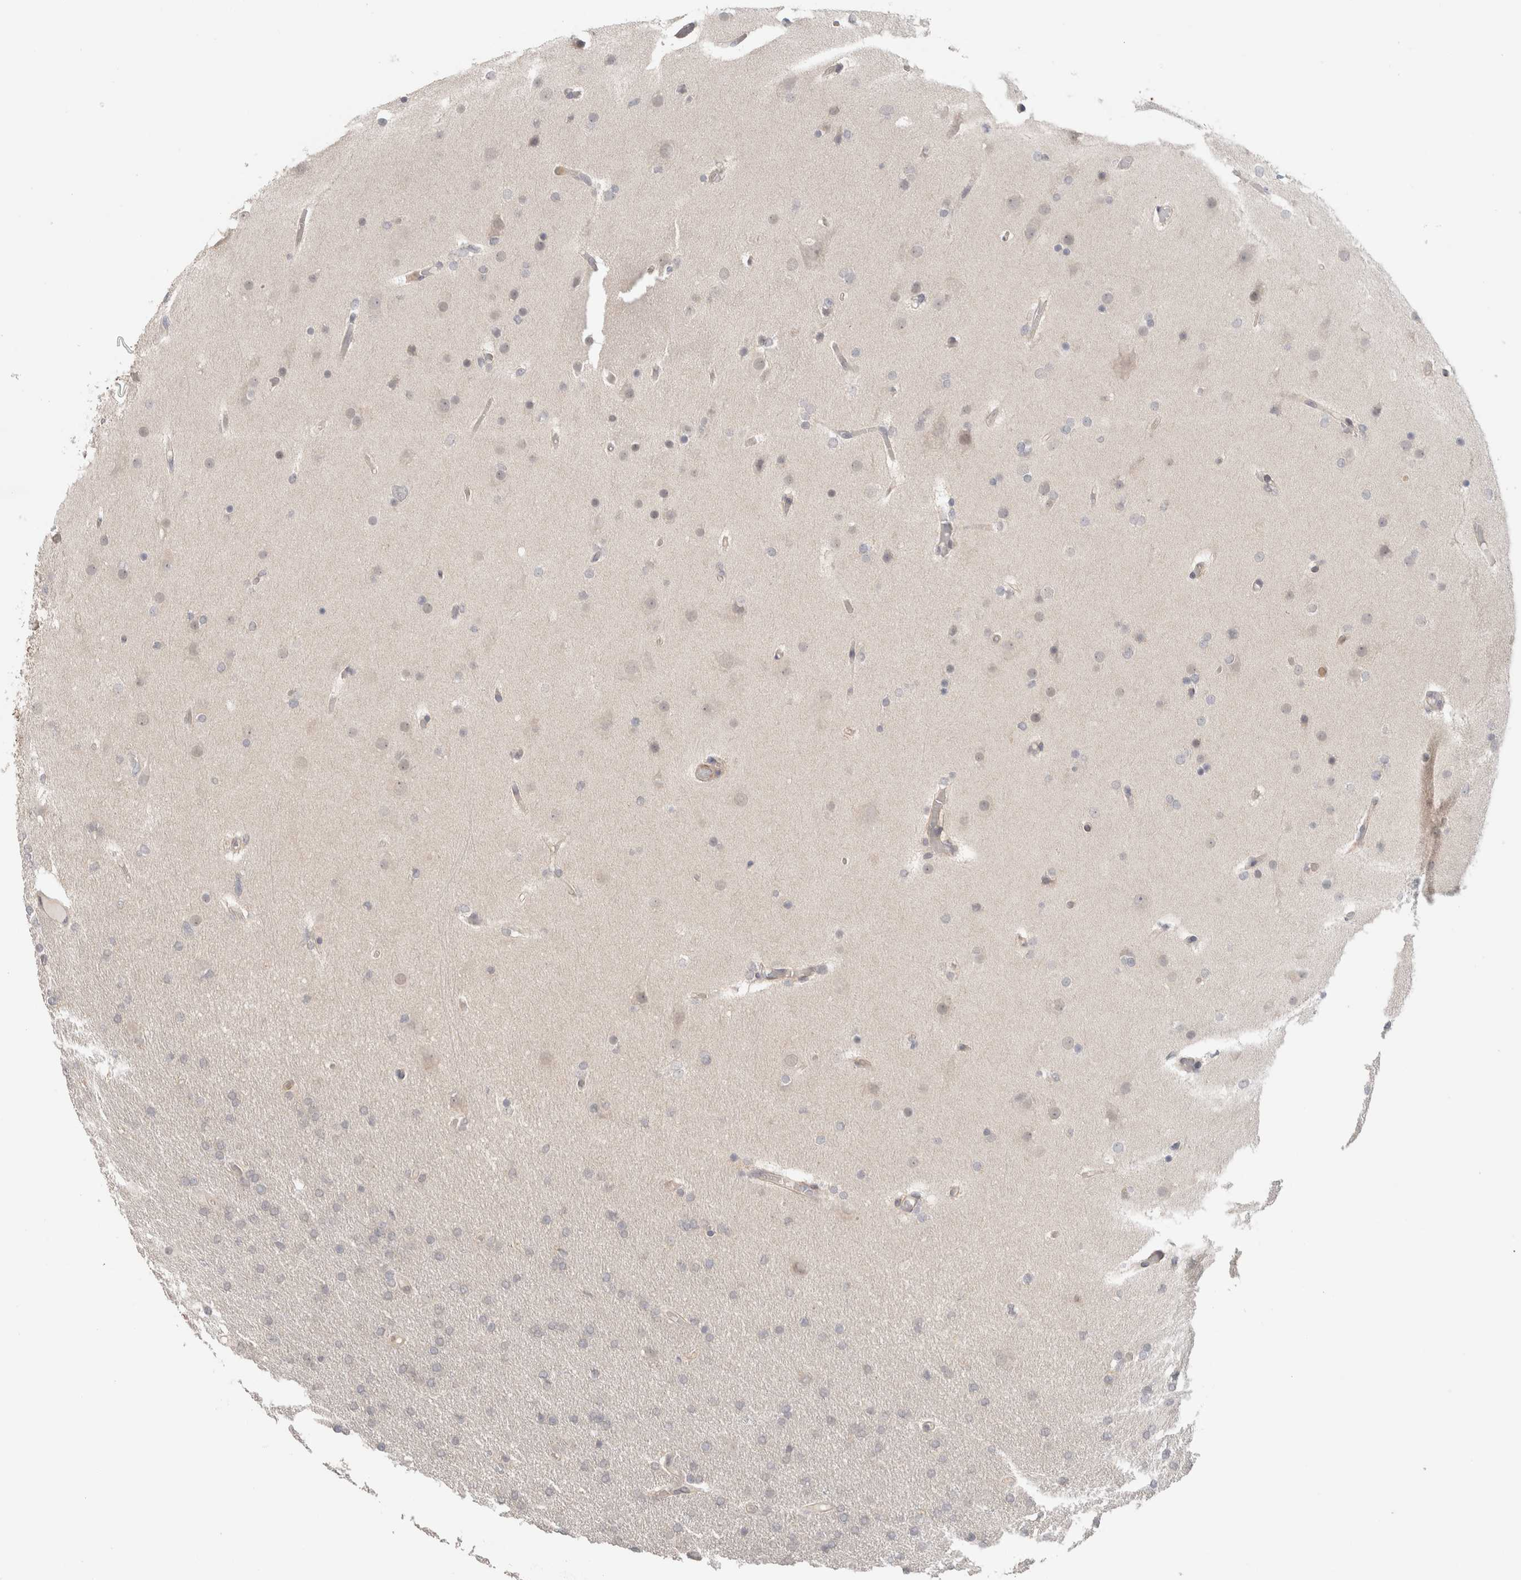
{"staining": {"intensity": "negative", "quantity": "none", "location": "none"}, "tissue": "glioma", "cell_type": "Tumor cells", "image_type": "cancer", "snomed": [{"axis": "morphology", "description": "Glioma, malignant, High grade"}, {"axis": "topography", "description": "Cerebral cortex"}], "caption": "Micrograph shows no protein positivity in tumor cells of glioma tissue.", "gene": "HSPG2", "patient": {"sex": "female", "age": 36}}